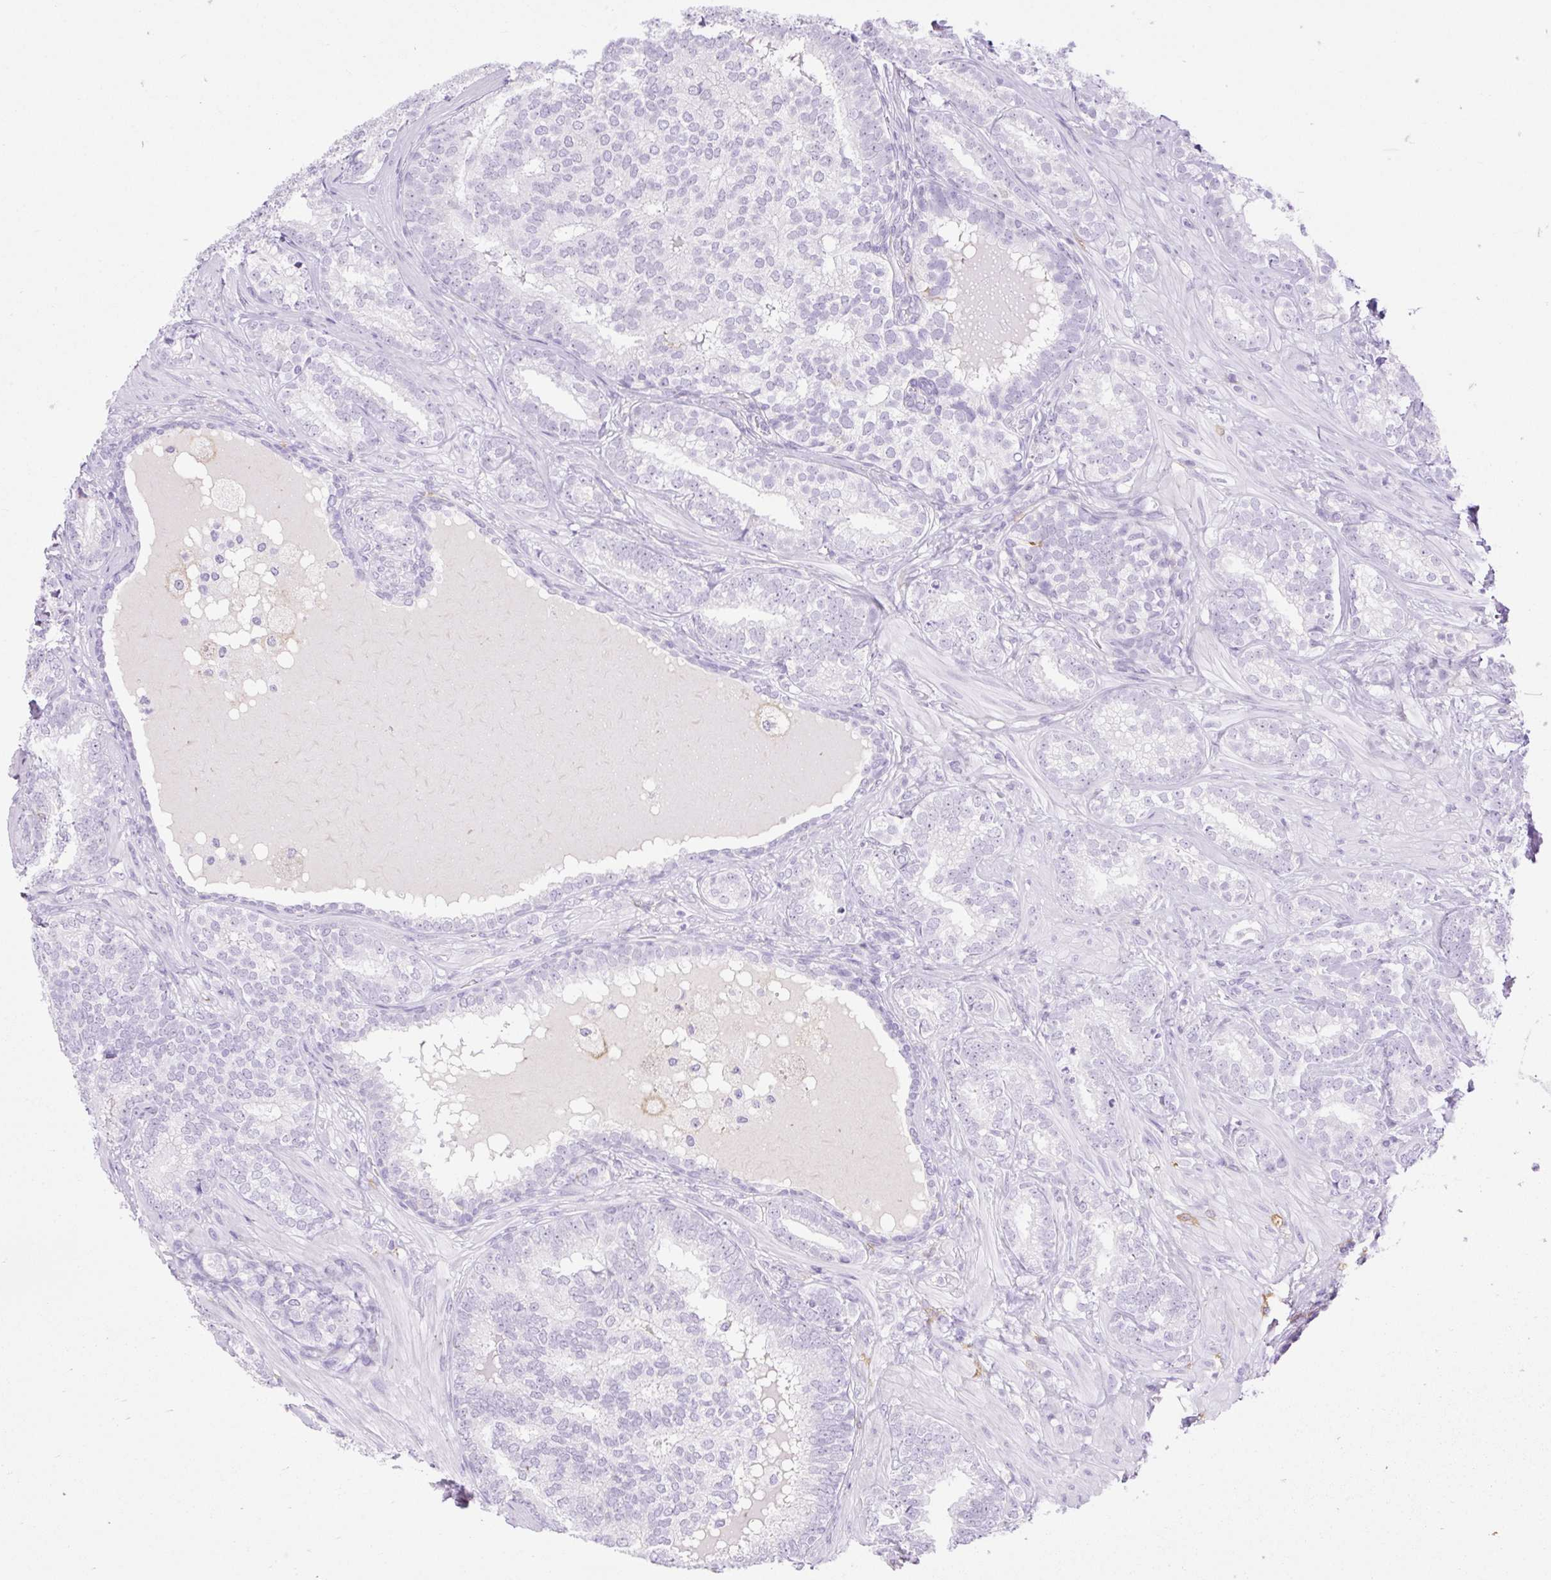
{"staining": {"intensity": "negative", "quantity": "none", "location": "none"}, "tissue": "prostate cancer", "cell_type": "Tumor cells", "image_type": "cancer", "snomed": [{"axis": "morphology", "description": "Adenocarcinoma, High grade"}, {"axis": "topography", "description": "Prostate"}], "caption": "There is no significant staining in tumor cells of high-grade adenocarcinoma (prostate). (DAB IHC, high magnification).", "gene": "SIGLEC1", "patient": {"sex": "male", "age": 72}}